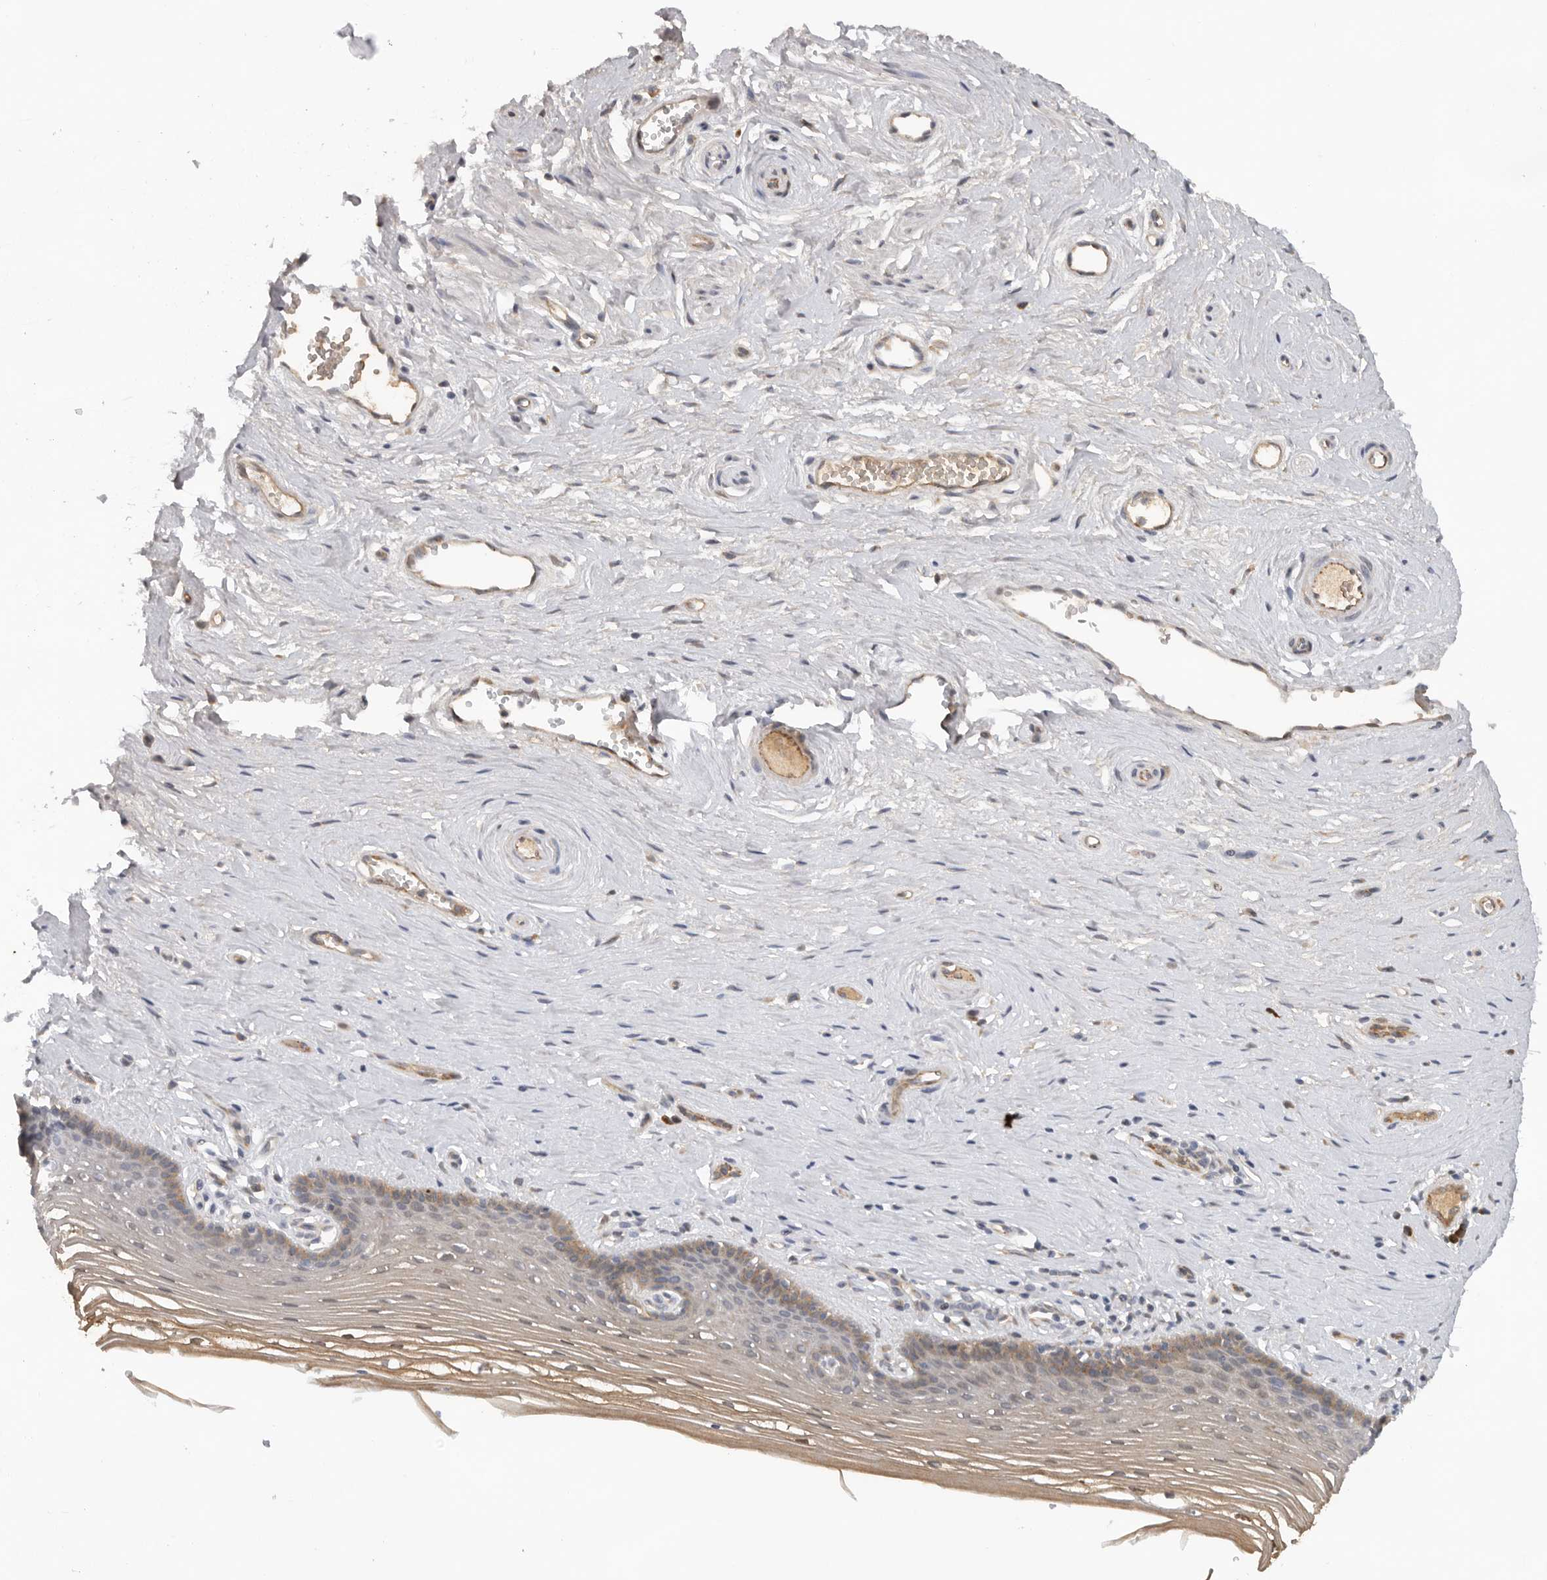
{"staining": {"intensity": "moderate", "quantity": "<25%", "location": "cytoplasmic/membranous"}, "tissue": "vagina", "cell_type": "Squamous epithelial cells", "image_type": "normal", "snomed": [{"axis": "morphology", "description": "Normal tissue, NOS"}, {"axis": "topography", "description": "Vagina"}], "caption": "This image exhibits normal vagina stained with IHC to label a protein in brown. The cytoplasmic/membranous of squamous epithelial cells show moderate positivity for the protein. Nuclei are counter-stained blue.", "gene": "RNF157", "patient": {"sex": "female", "age": 46}}